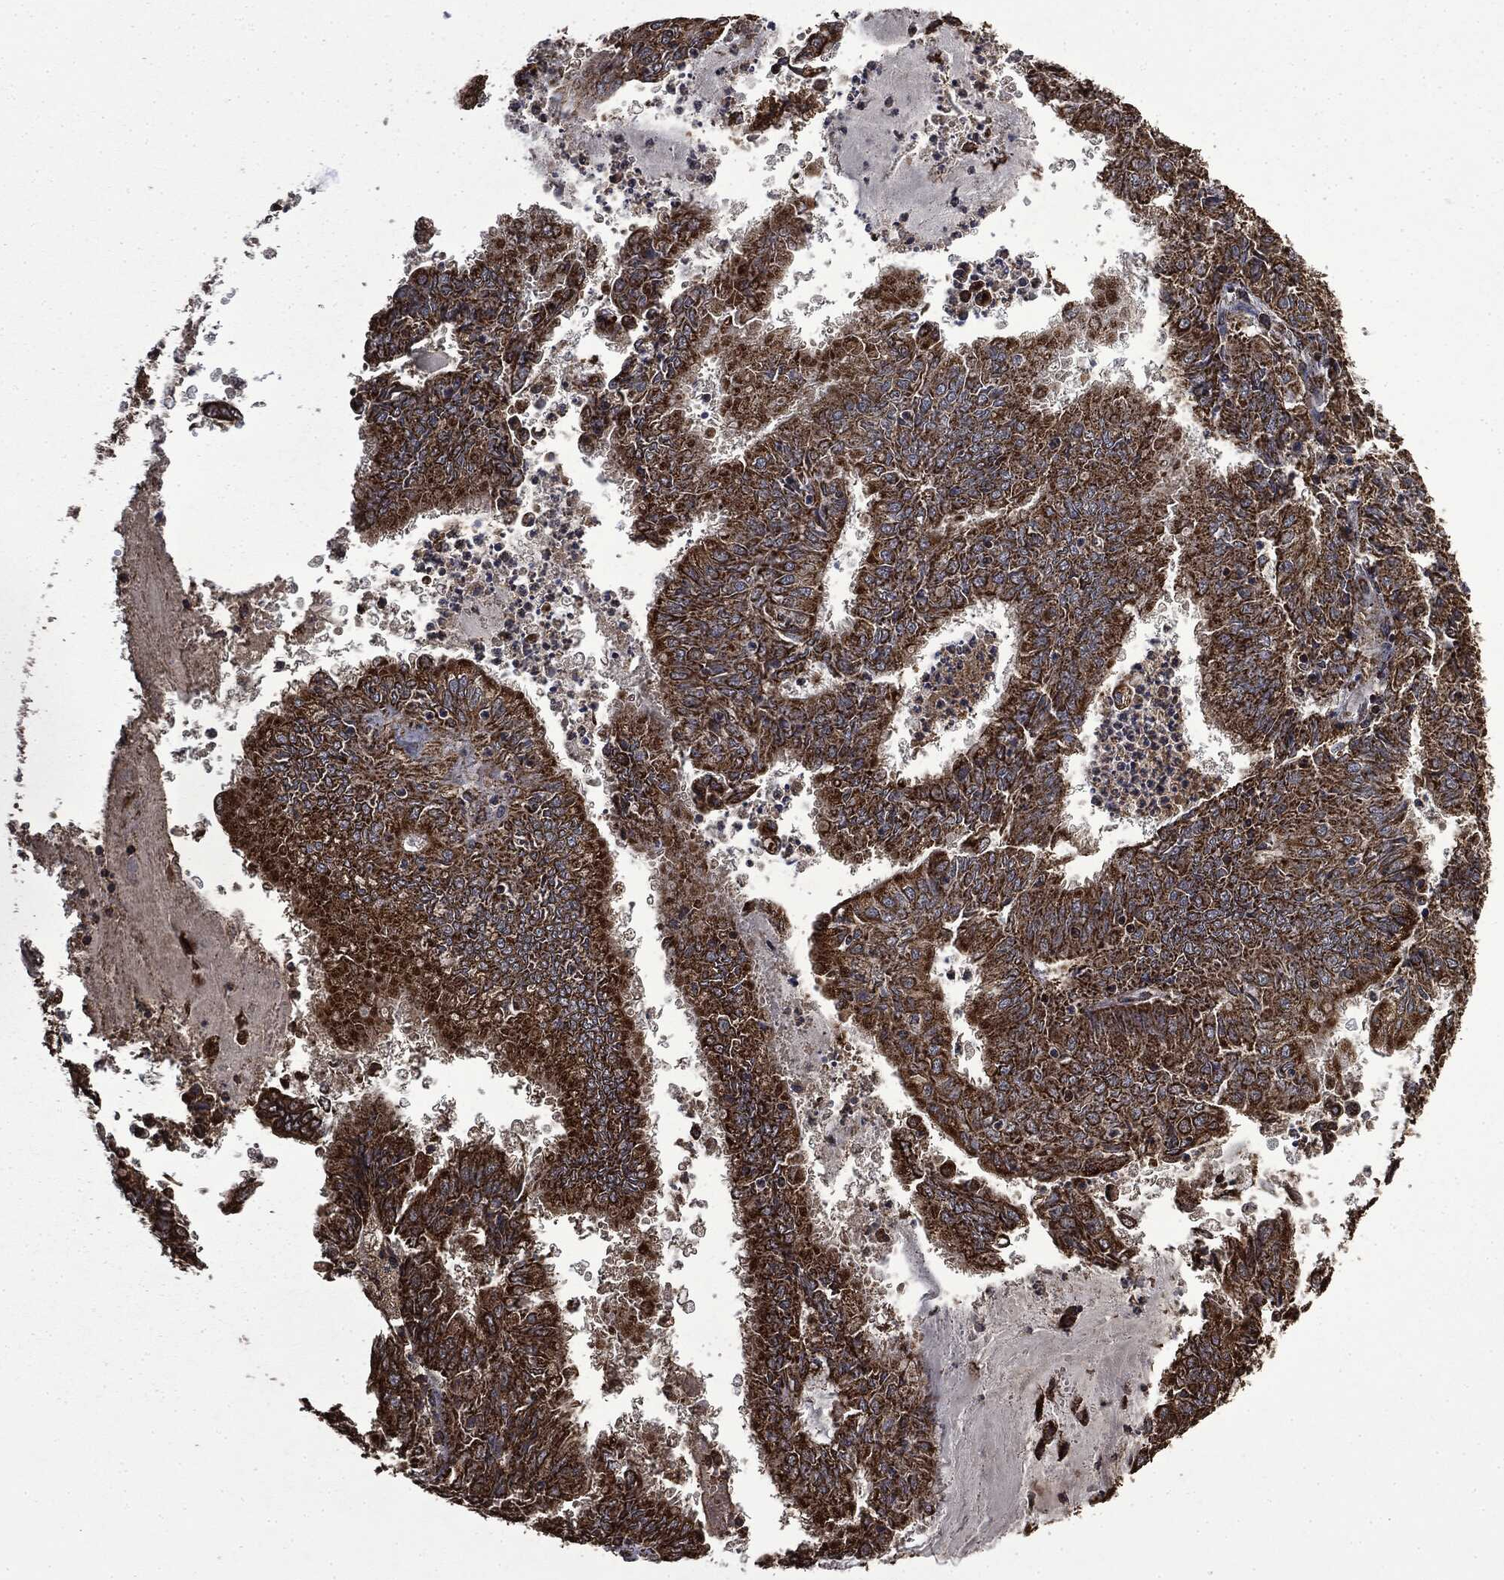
{"staining": {"intensity": "strong", "quantity": ">75%", "location": "cytoplasmic/membranous"}, "tissue": "endometrial cancer", "cell_type": "Tumor cells", "image_type": "cancer", "snomed": [{"axis": "morphology", "description": "Adenocarcinoma, NOS"}, {"axis": "topography", "description": "Endometrium"}], "caption": "A high amount of strong cytoplasmic/membranous expression is present in about >75% of tumor cells in endometrial adenocarcinoma tissue.", "gene": "LIG3", "patient": {"sex": "female", "age": 57}}